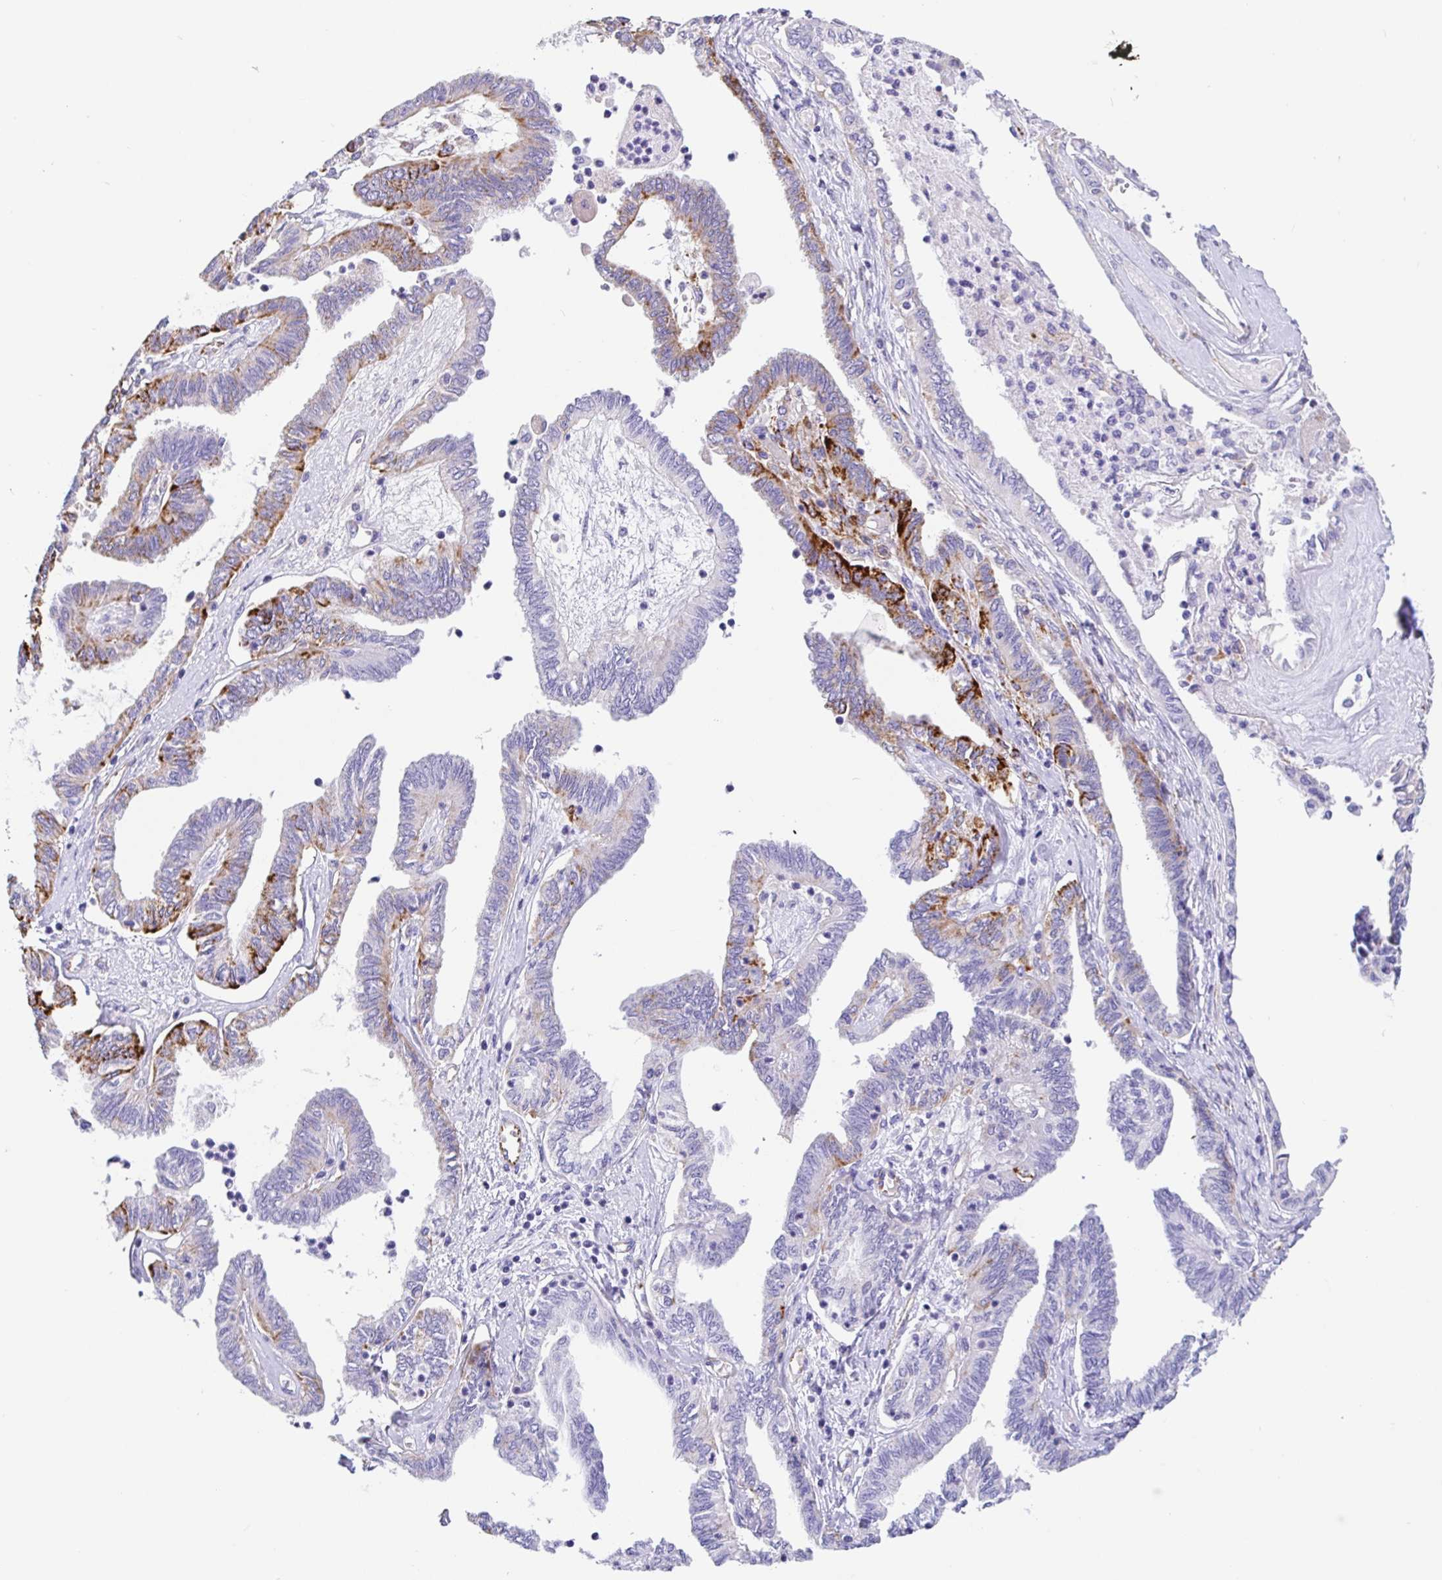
{"staining": {"intensity": "strong", "quantity": "<25%", "location": "cytoplasmic/membranous"}, "tissue": "ovarian cancer", "cell_type": "Tumor cells", "image_type": "cancer", "snomed": [{"axis": "morphology", "description": "Carcinoma, endometroid"}, {"axis": "topography", "description": "Ovary"}], "caption": "Strong cytoplasmic/membranous expression is identified in about <25% of tumor cells in endometroid carcinoma (ovarian). The staining is performed using DAB (3,3'-diaminobenzidine) brown chromogen to label protein expression. The nuclei are counter-stained blue using hematoxylin.", "gene": "MAOA", "patient": {"sex": "female", "age": 70}}